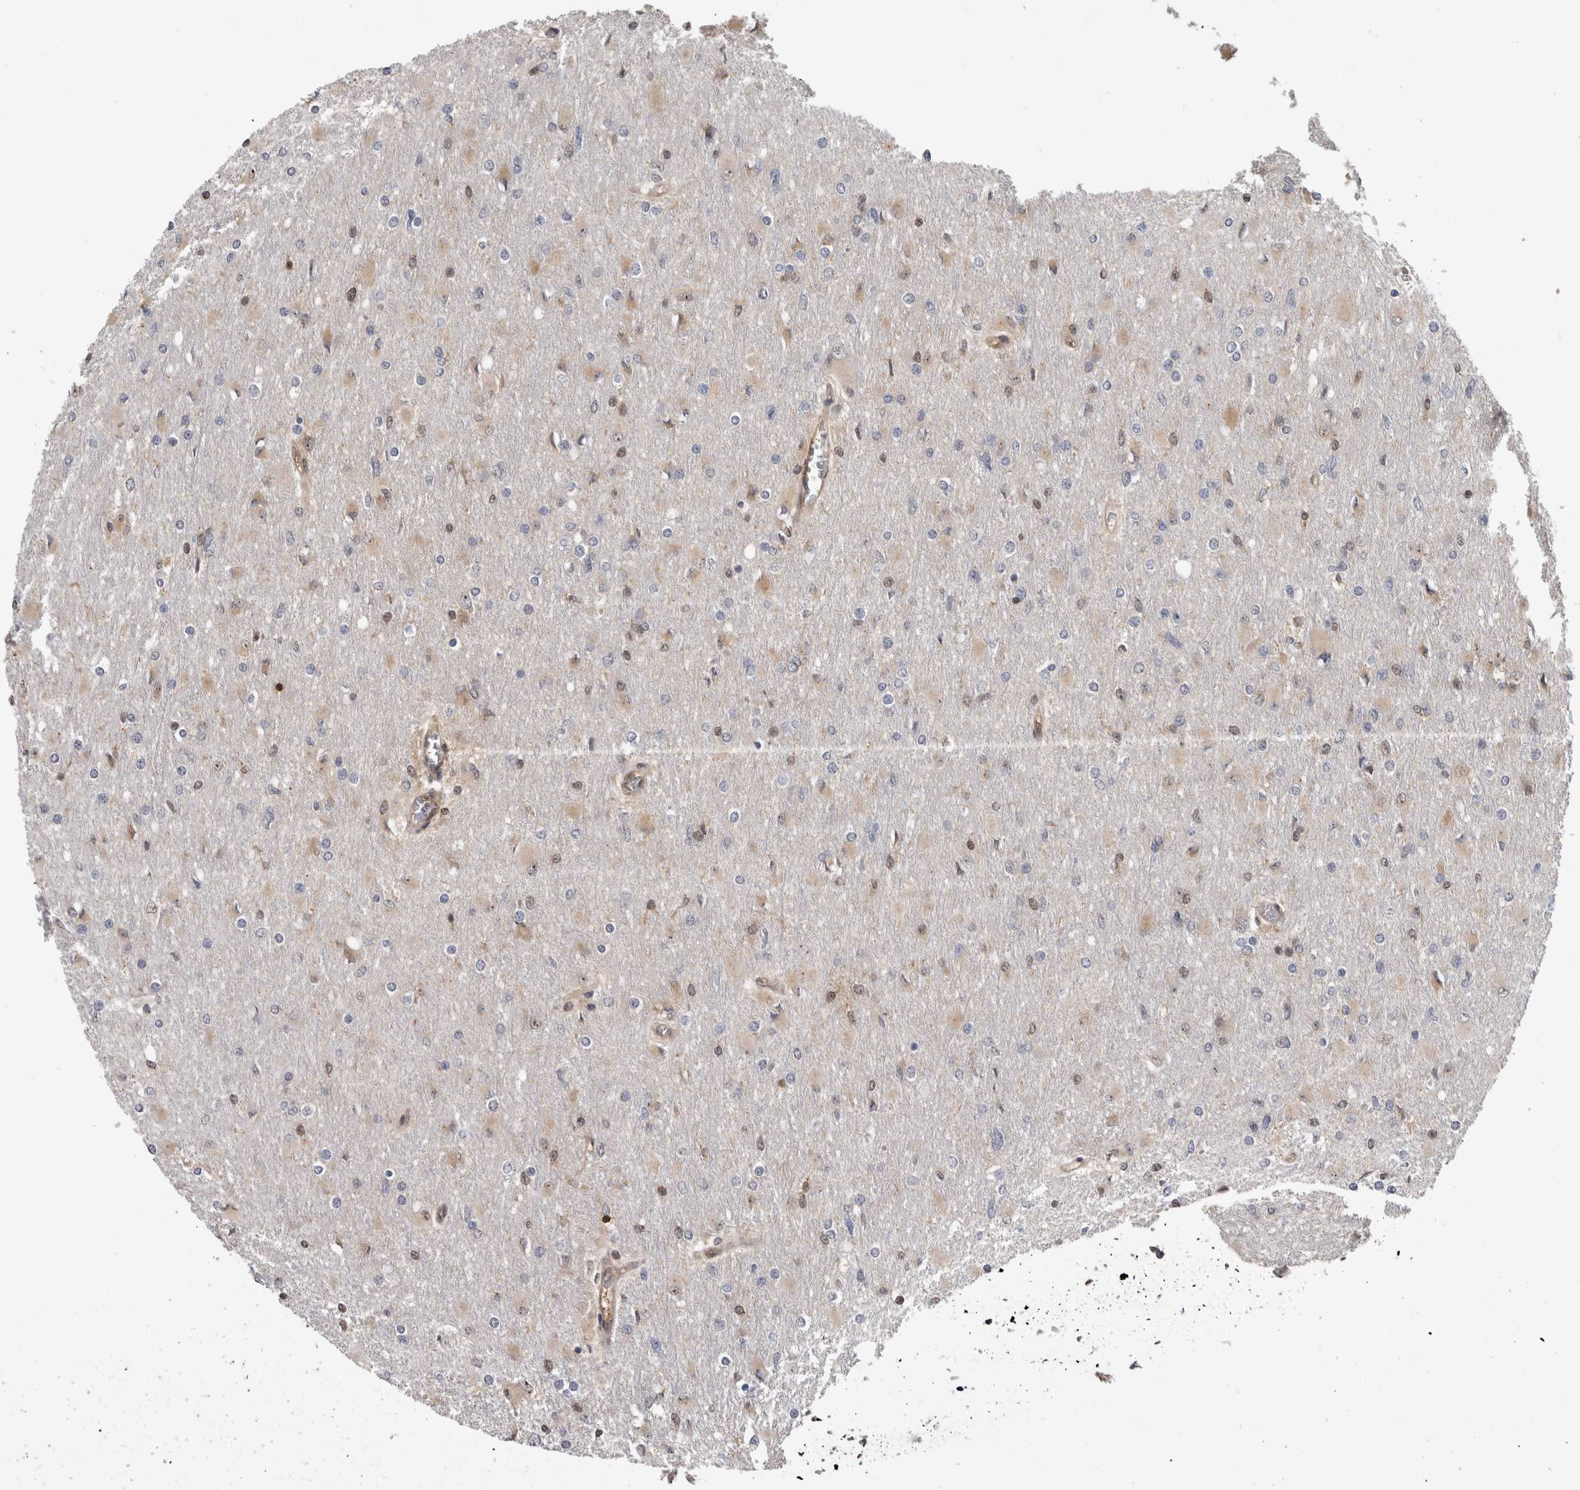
{"staining": {"intensity": "weak", "quantity": "<25%", "location": "nuclear"}, "tissue": "glioma", "cell_type": "Tumor cells", "image_type": "cancer", "snomed": [{"axis": "morphology", "description": "Glioma, malignant, High grade"}, {"axis": "topography", "description": "Cerebral cortex"}], "caption": "Tumor cells show no significant protein staining in malignant glioma (high-grade).", "gene": "TDRD7", "patient": {"sex": "female", "age": 36}}